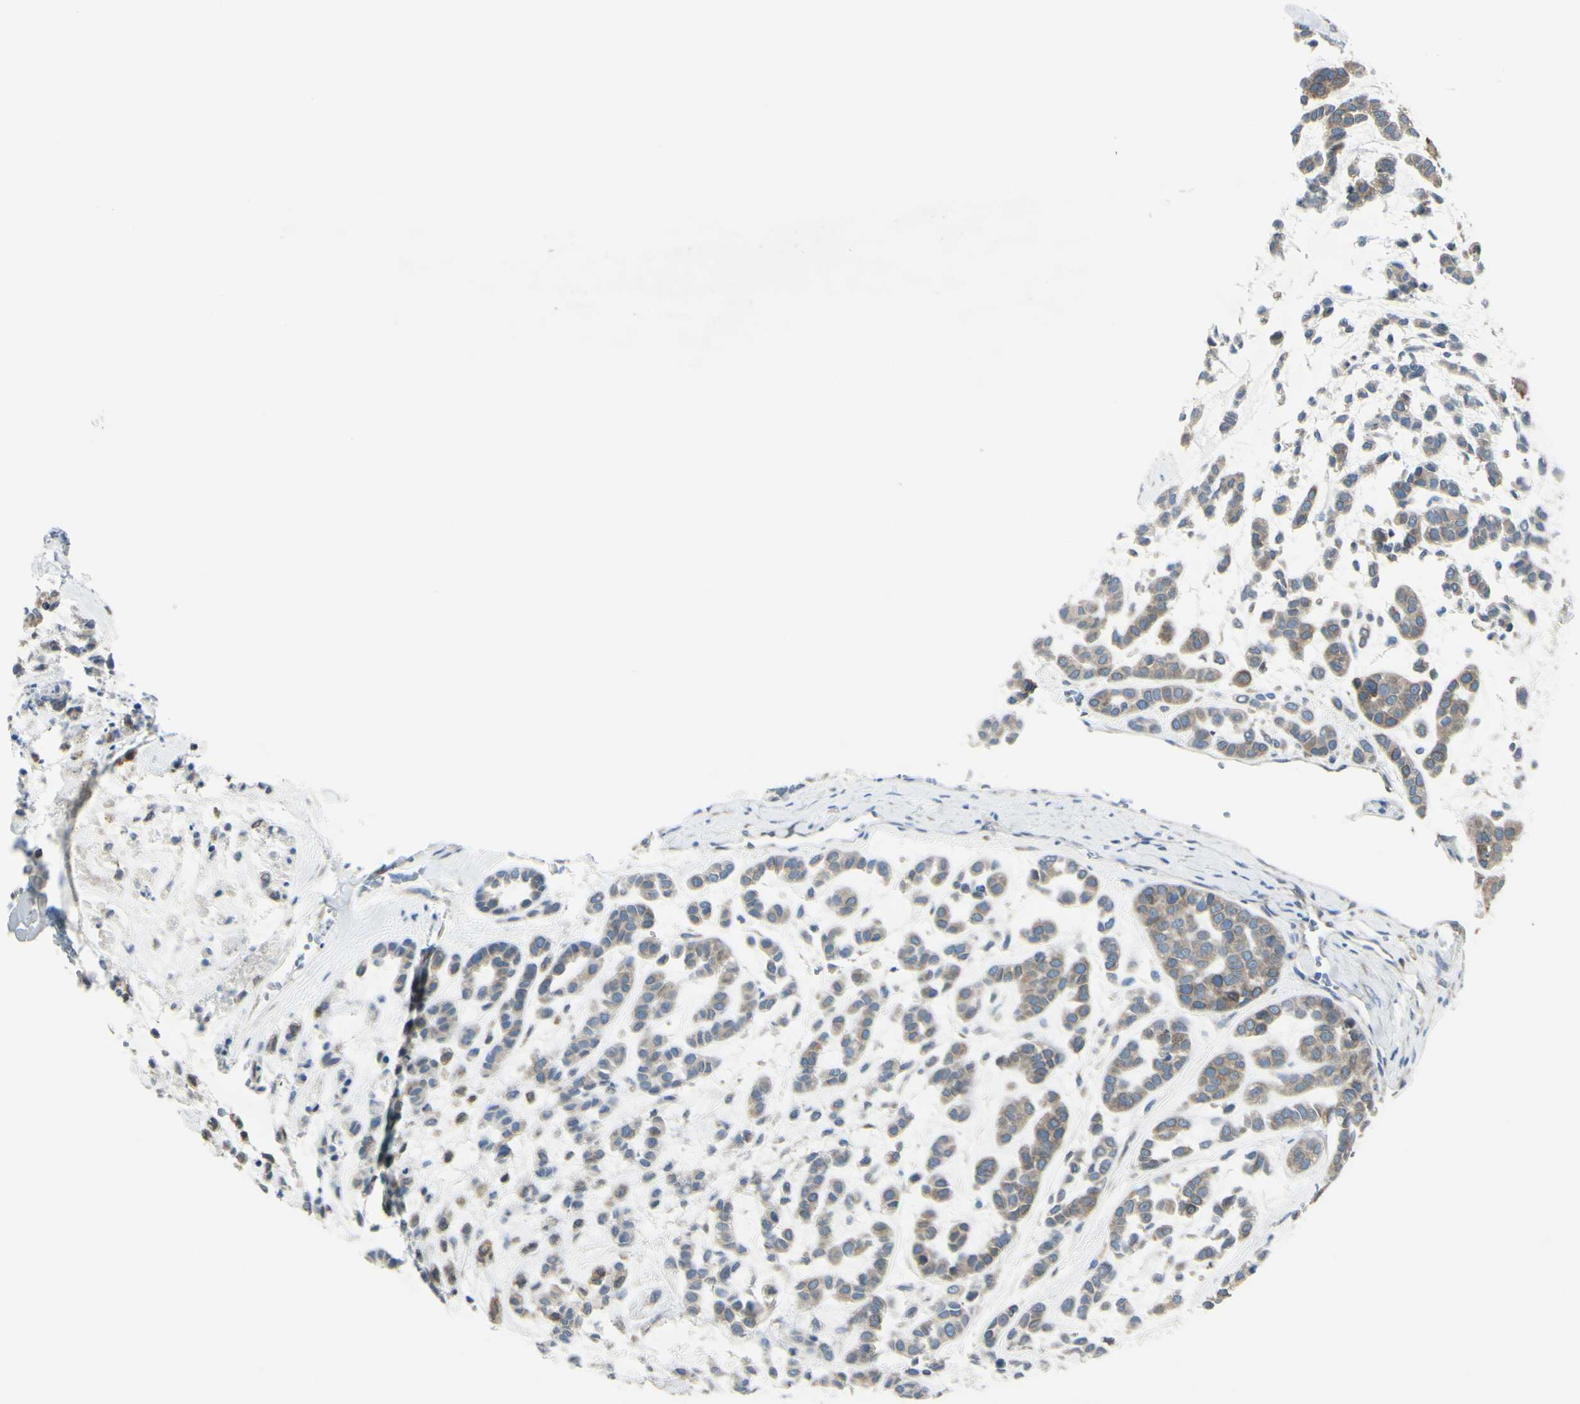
{"staining": {"intensity": "weak", "quantity": ">75%", "location": "cytoplasmic/membranous"}, "tissue": "head and neck cancer", "cell_type": "Tumor cells", "image_type": "cancer", "snomed": [{"axis": "morphology", "description": "Adenocarcinoma, NOS"}, {"axis": "morphology", "description": "Adenoma, NOS"}, {"axis": "topography", "description": "Head-Neck"}], "caption": "Head and neck cancer (adenoma) stained with IHC displays weak cytoplasmic/membranous staining in approximately >75% of tumor cells. (IHC, brightfield microscopy, high magnification).", "gene": "SELENOS", "patient": {"sex": "female", "age": 55}}